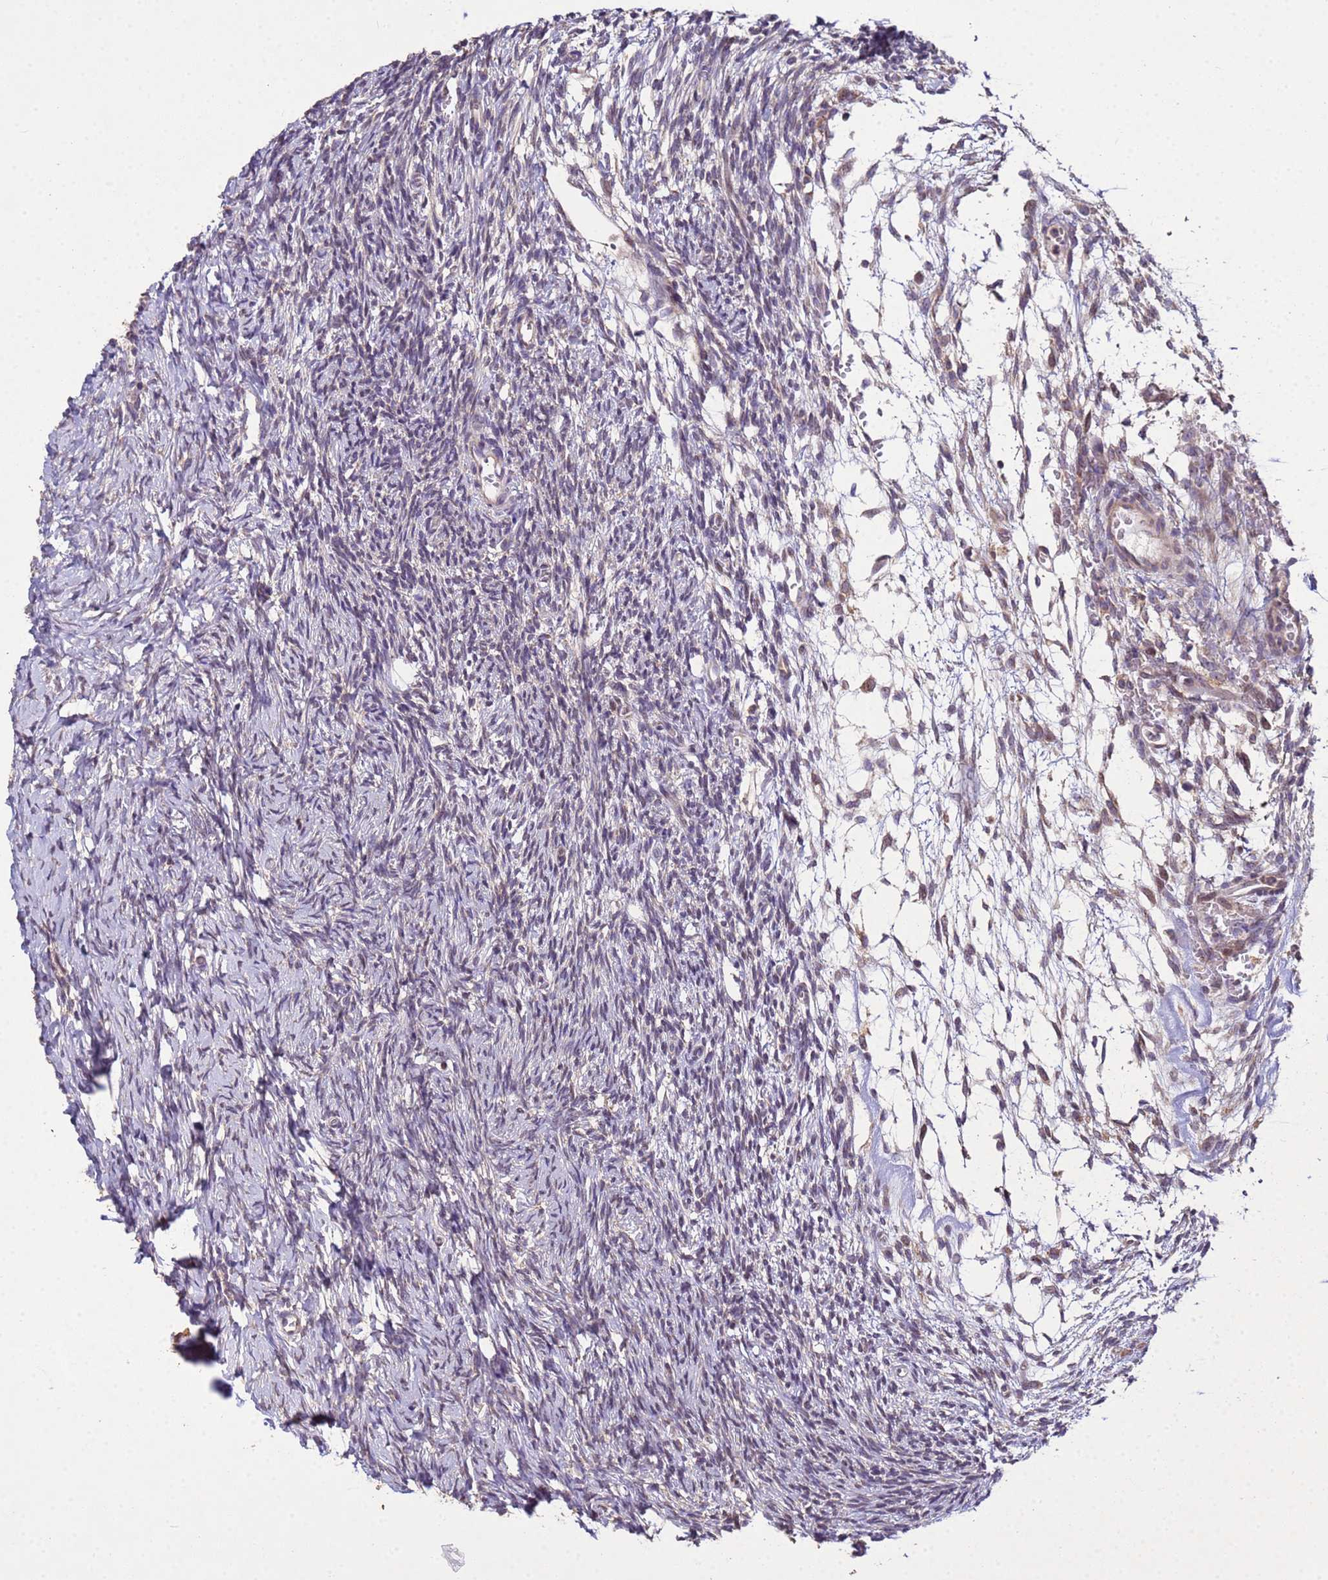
{"staining": {"intensity": "weak", "quantity": "25%-75%", "location": "cytoplasmic/membranous"}, "tissue": "ovary", "cell_type": "Ovarian stroma cells", "image_type": "normal", "snomed": [{"axis": "morphology", "description": "Normal tissue, NOS"}, {"axis": "topography", "description": "Ovary"}], "caption": "Protein expression analysis of normal ovary displays weak cytoplasmic/membranous expression in approximately 25%-75% of ovarian stroma cells.", "gene": "P2RX7", "patient": {"sex": "female", "age": 39}}